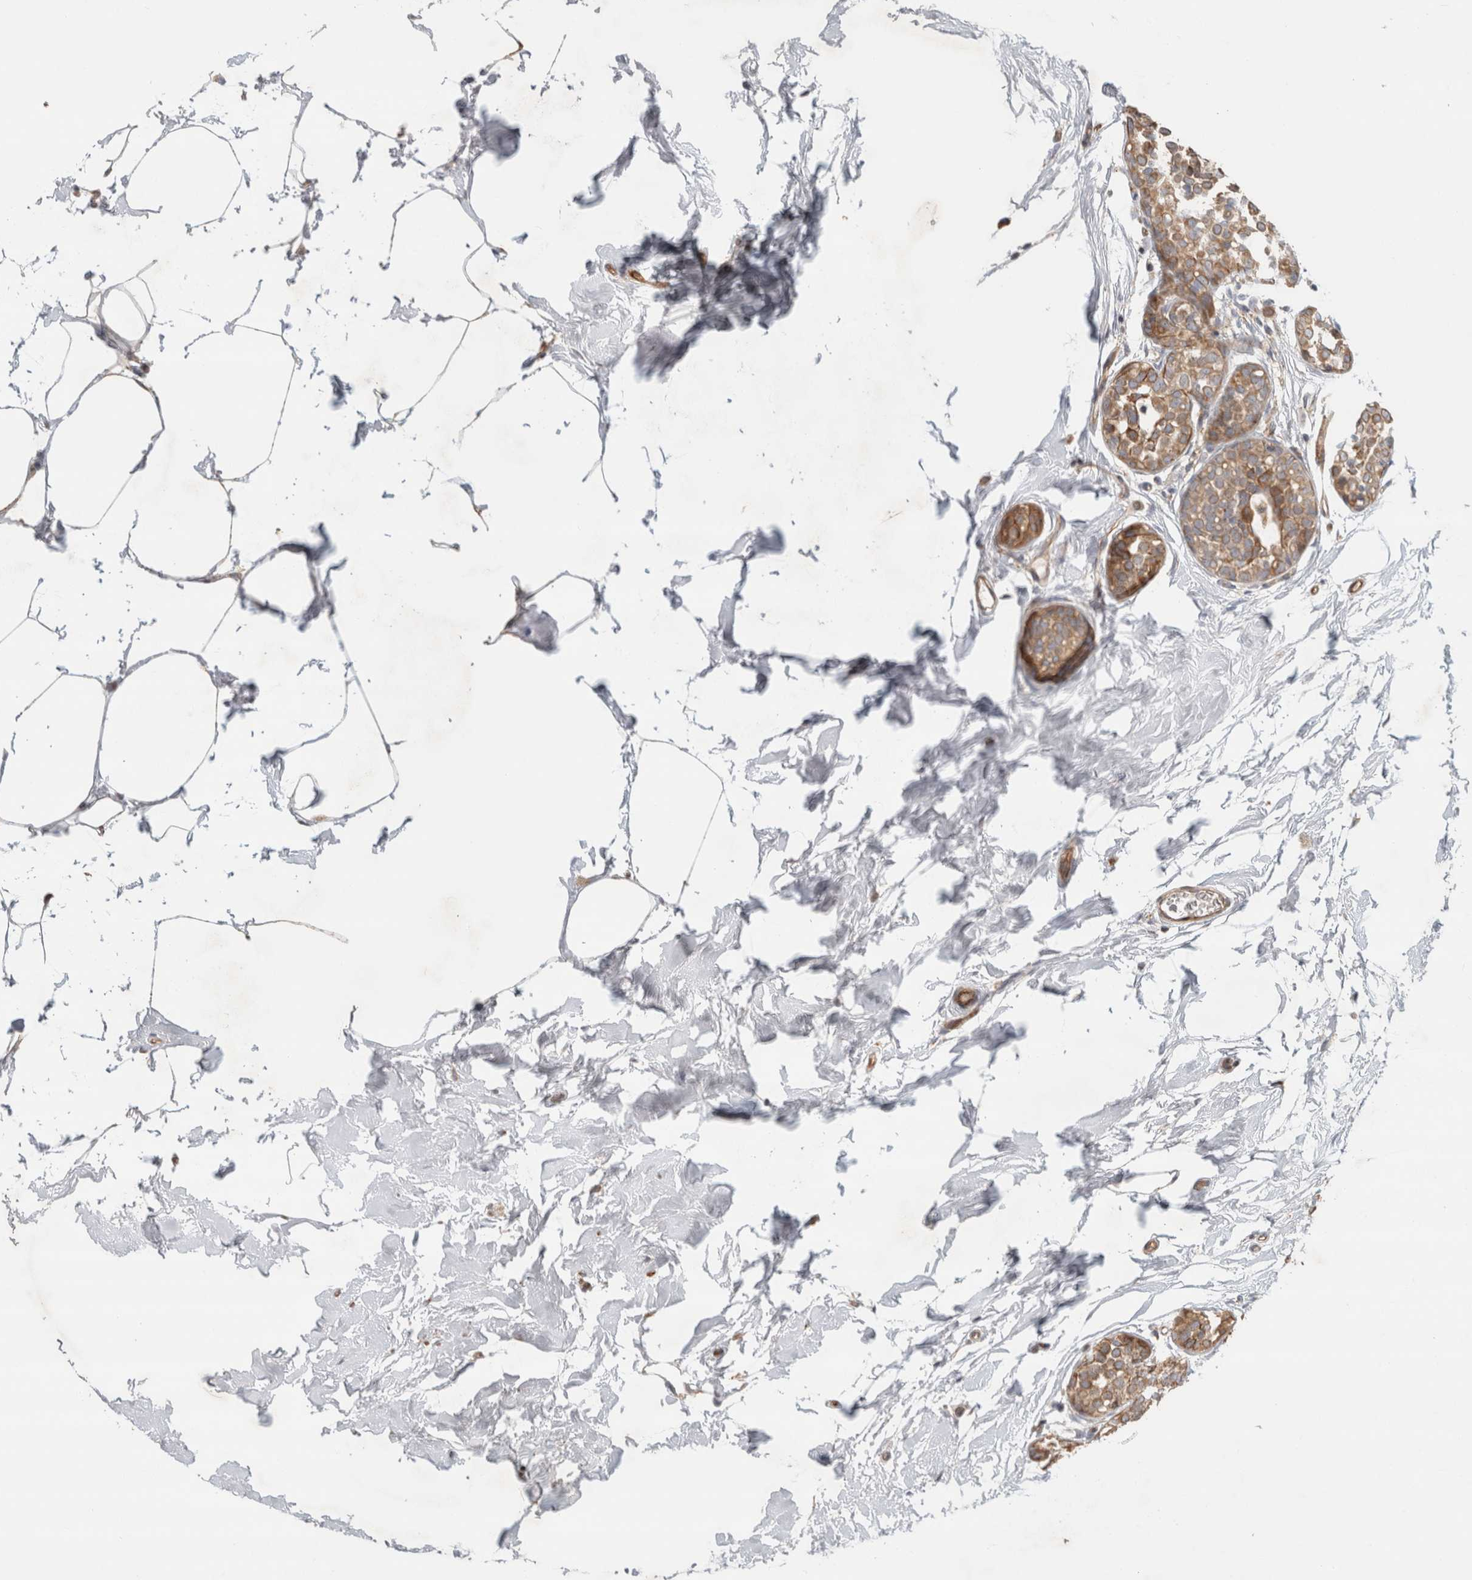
{"staining": {"intensity": "weak", "quantity": "25%-75%", "location": "cytoplasmic/membranous"}, "tissue": "breast cancer", "cell_type": "Tumor cells", "image_type": "cancer", "snomed": [{"axis": "morphology", "description": "Duct carcinoma"}, {"axis": "topography", "description": "Breast"}], "caption": "Breast cancer stained with immunohistochemistry exhibits weak cytoplasmic/membranous expression in about 25%-75% of tumor cells.", "gene": "TUBD1", "patient": {"sex": "female", "age": 55}}